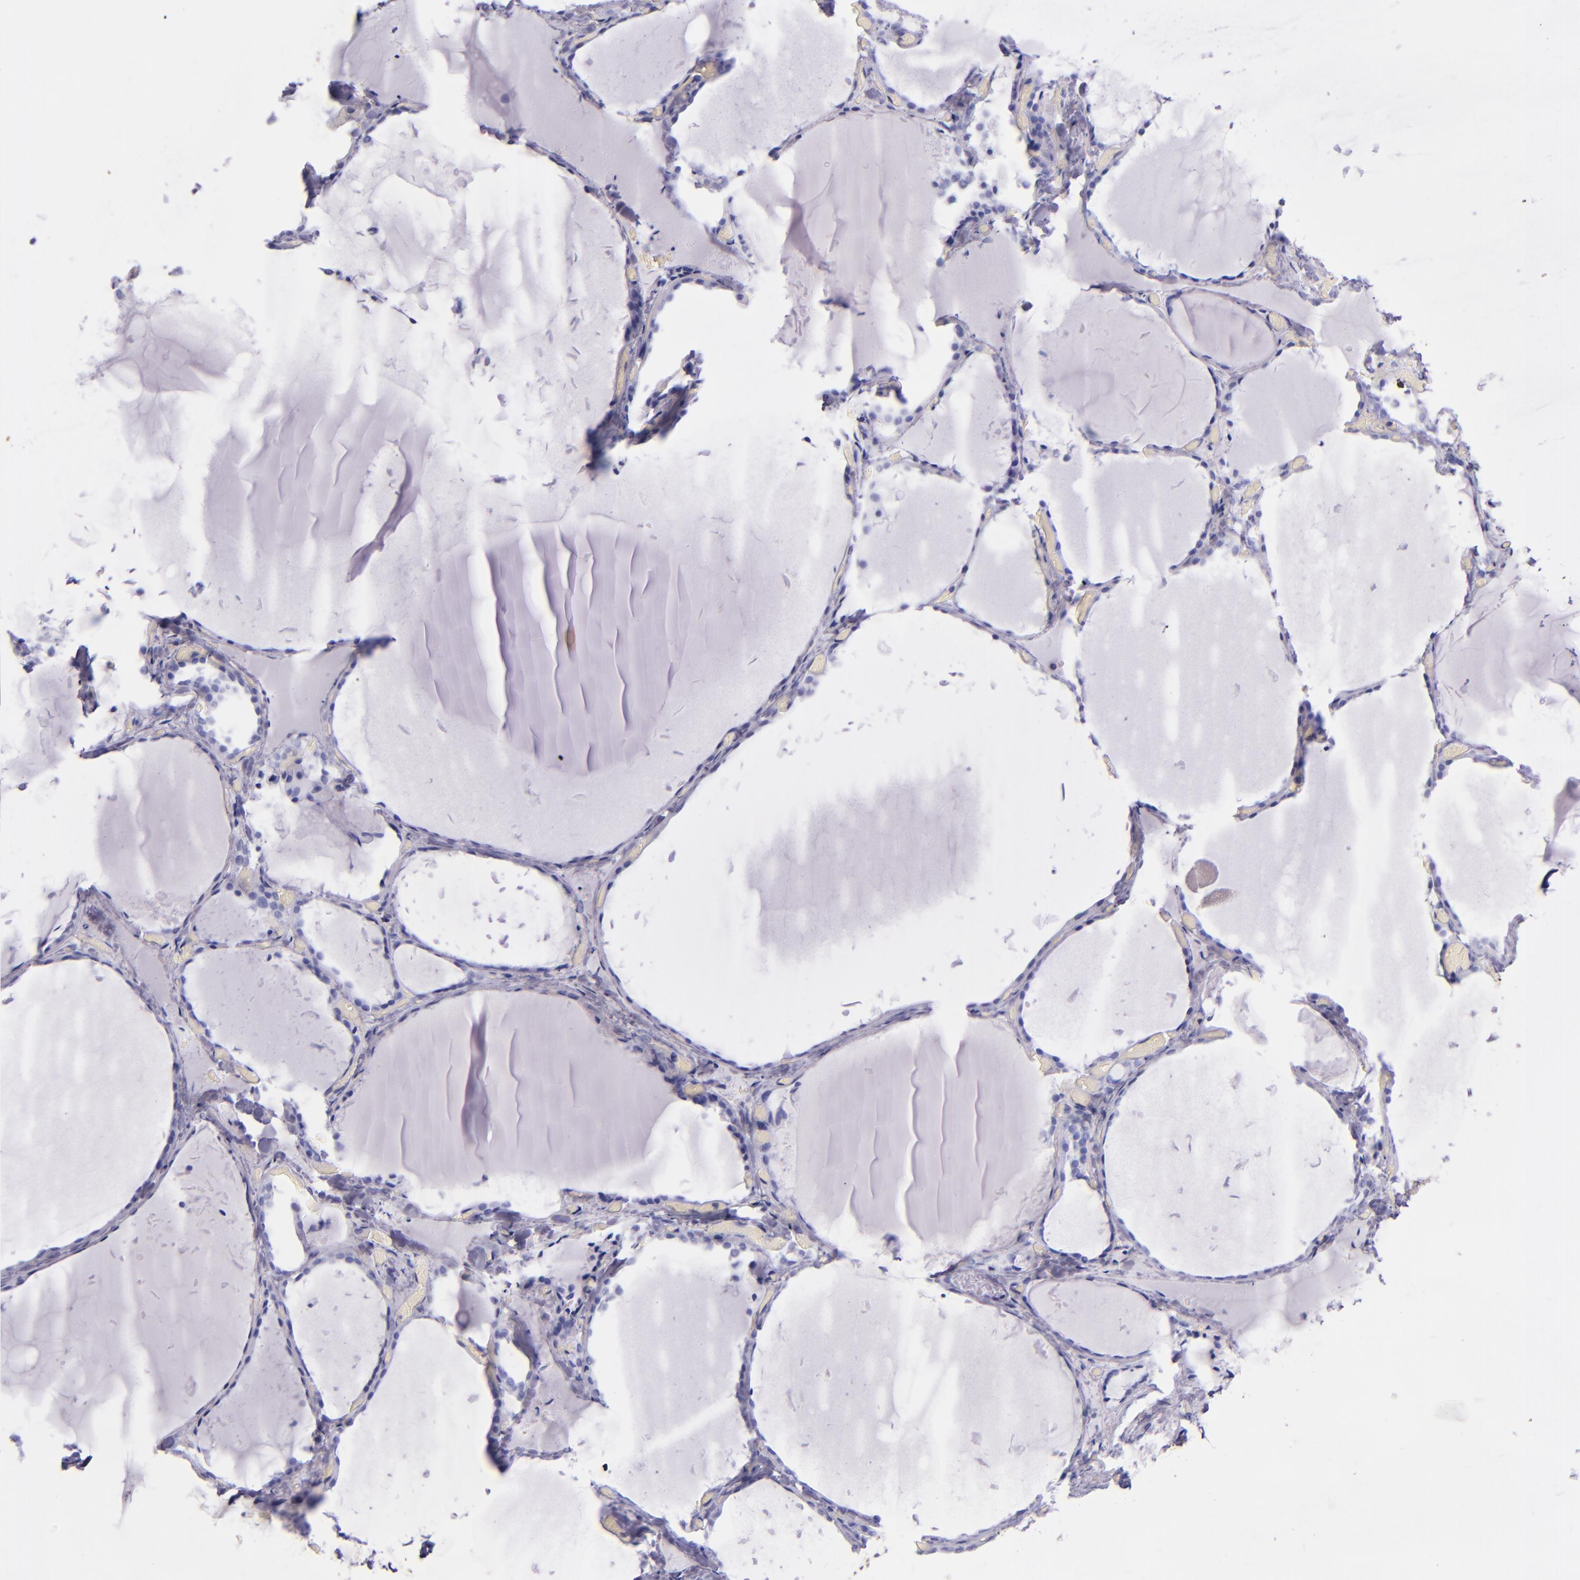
{"staining": {"intensity": "negative", "quantity": "none", "location": "none"}, "tissue": "thyroid gland", "cell_type": "Glandular cells", "image_type": "normal", "snomed": [{"axis": "morphology", "description": "Normal tissue, NOS"}, {"axis": "topography", "description": "Thyroid gland"}], "caption": "IHC of normal human thyroid gland exhibits no positivity in glandular cells.", "gene": "SFTPA2", "patient": {"sex": "female", "age": 22}}